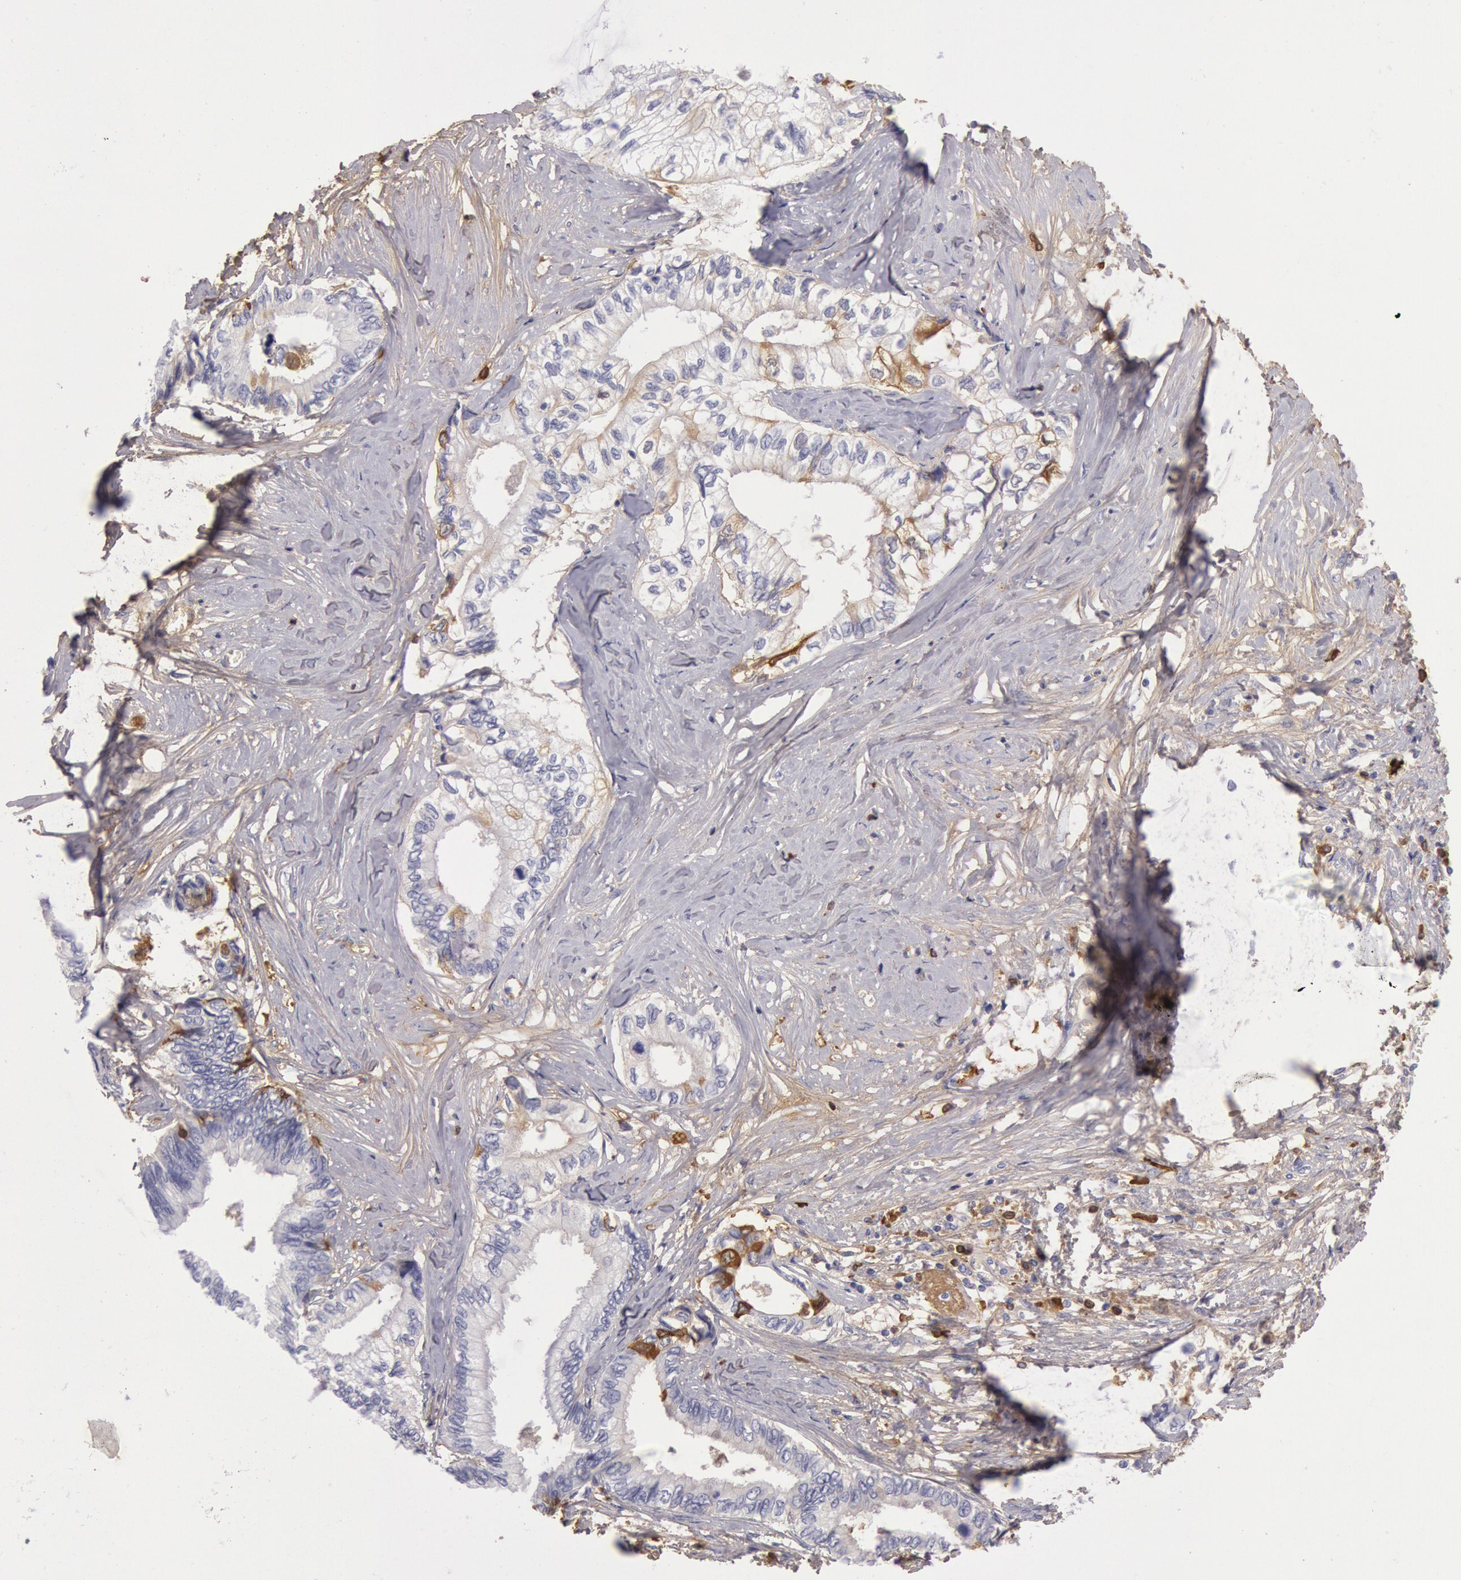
{"staining": {"intensity": "weak", "quantity": "<25%", "location": "cytoplasmic/membranous"}, "tissue": "pancreatic cancer", "cell_type": "Tumor cells", "image_type": "cancer", "snomed": [{"axis": "morphology", "description": "Adenocarcinoma, NOS"}, {"axis": "topography", "description": "Pancreas"}], "caption": "Pancreatic adenocarcinoma was stained to show a protein in brown. There is no significant expression in tumor cells.", "gene": "IGHG1", "patient": {"sex": "female", "age": 66}}